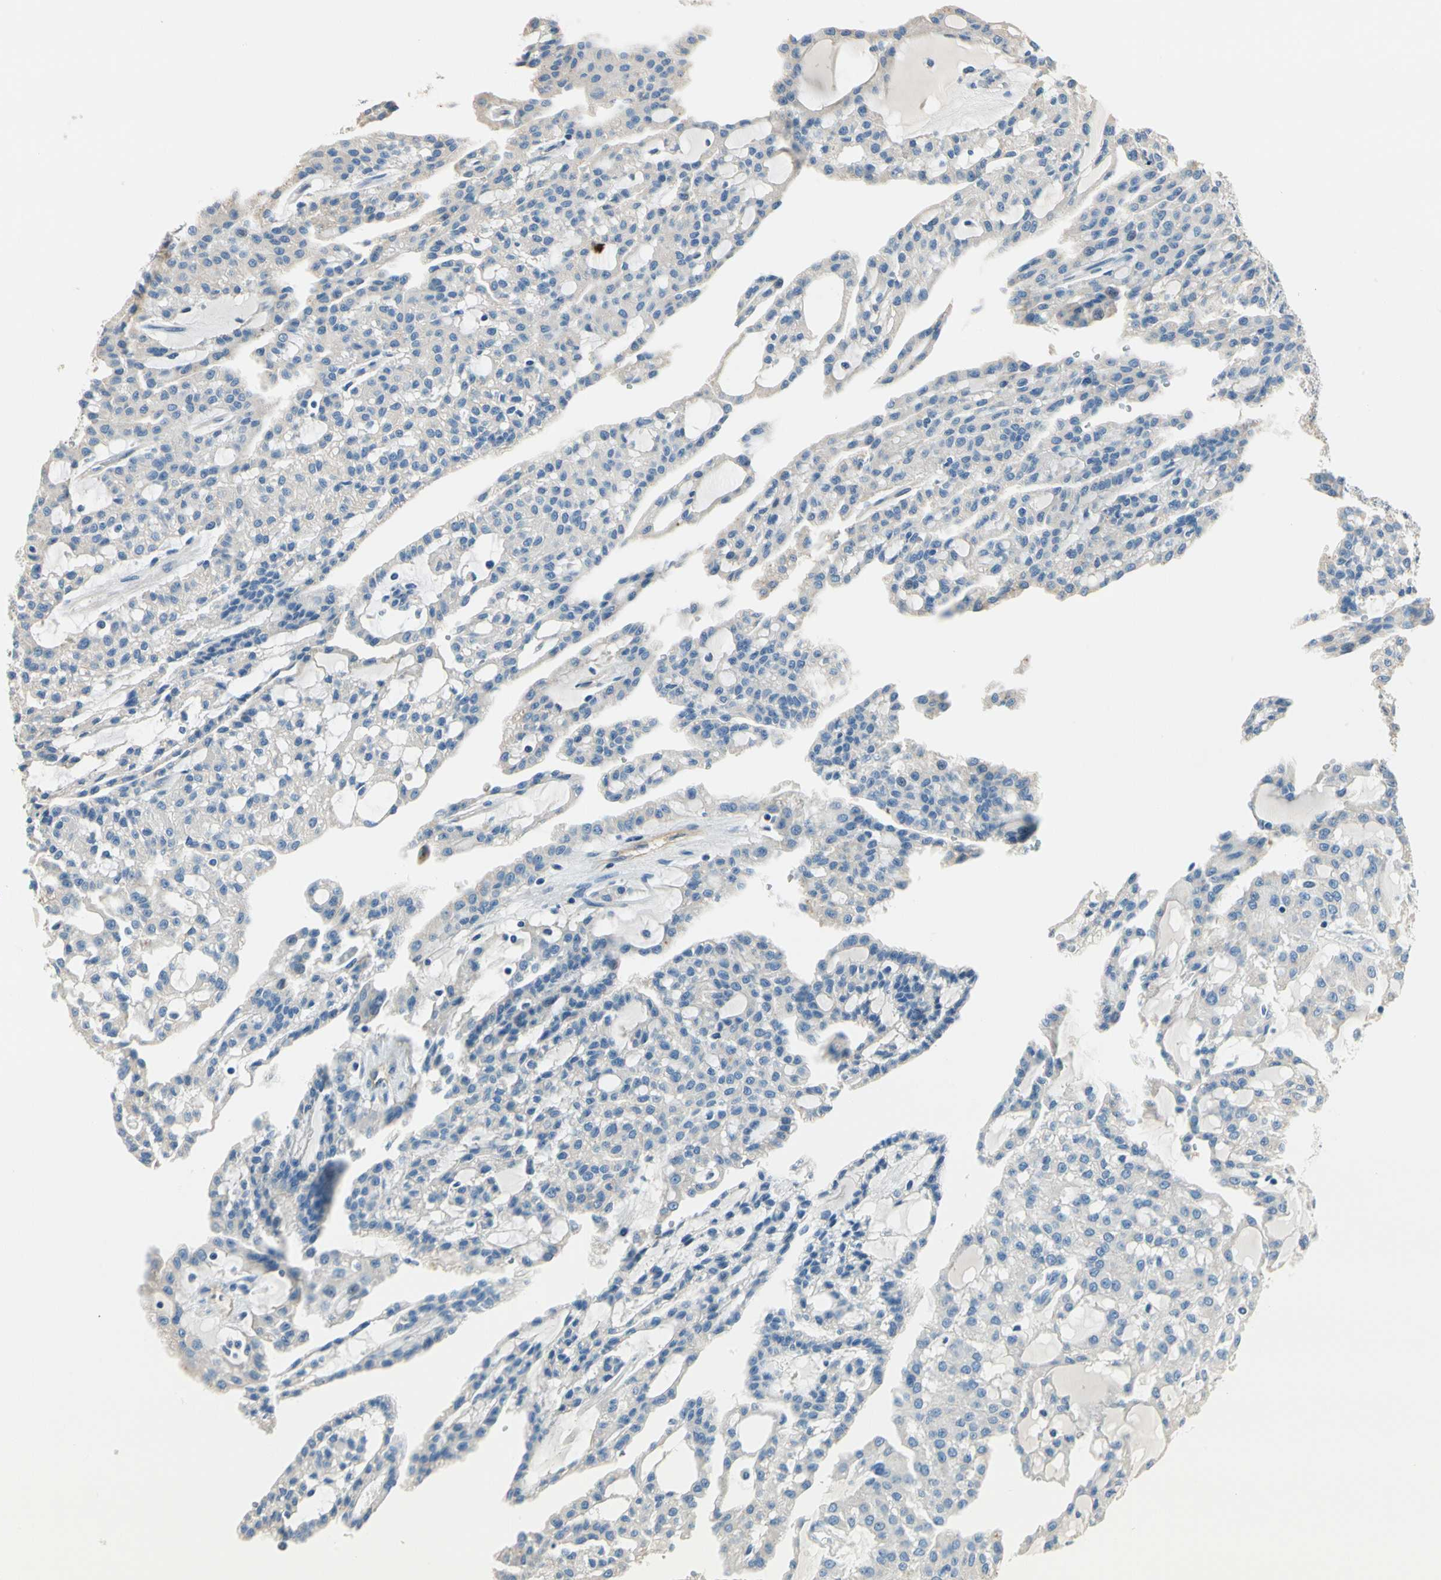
{"staining": {"intensity": "negative", "quantity": "none", "location": "none"}, "tissue": "renal cancer", "cell_type": "Tumor cells", "image_type": "cancer", "snomed": [{"axis": "morphology", "description": "Adenocarcinoma, NOS"}, {"axis": "topography", "description": "Kidney"}], "caption": "Human adenocarcinoma (renal) stained for a protein using immunohistochemistry displays no expression in tumor cells.", "gene": "TGFBR3", "patient": {"sex": "male", "age": 63}}